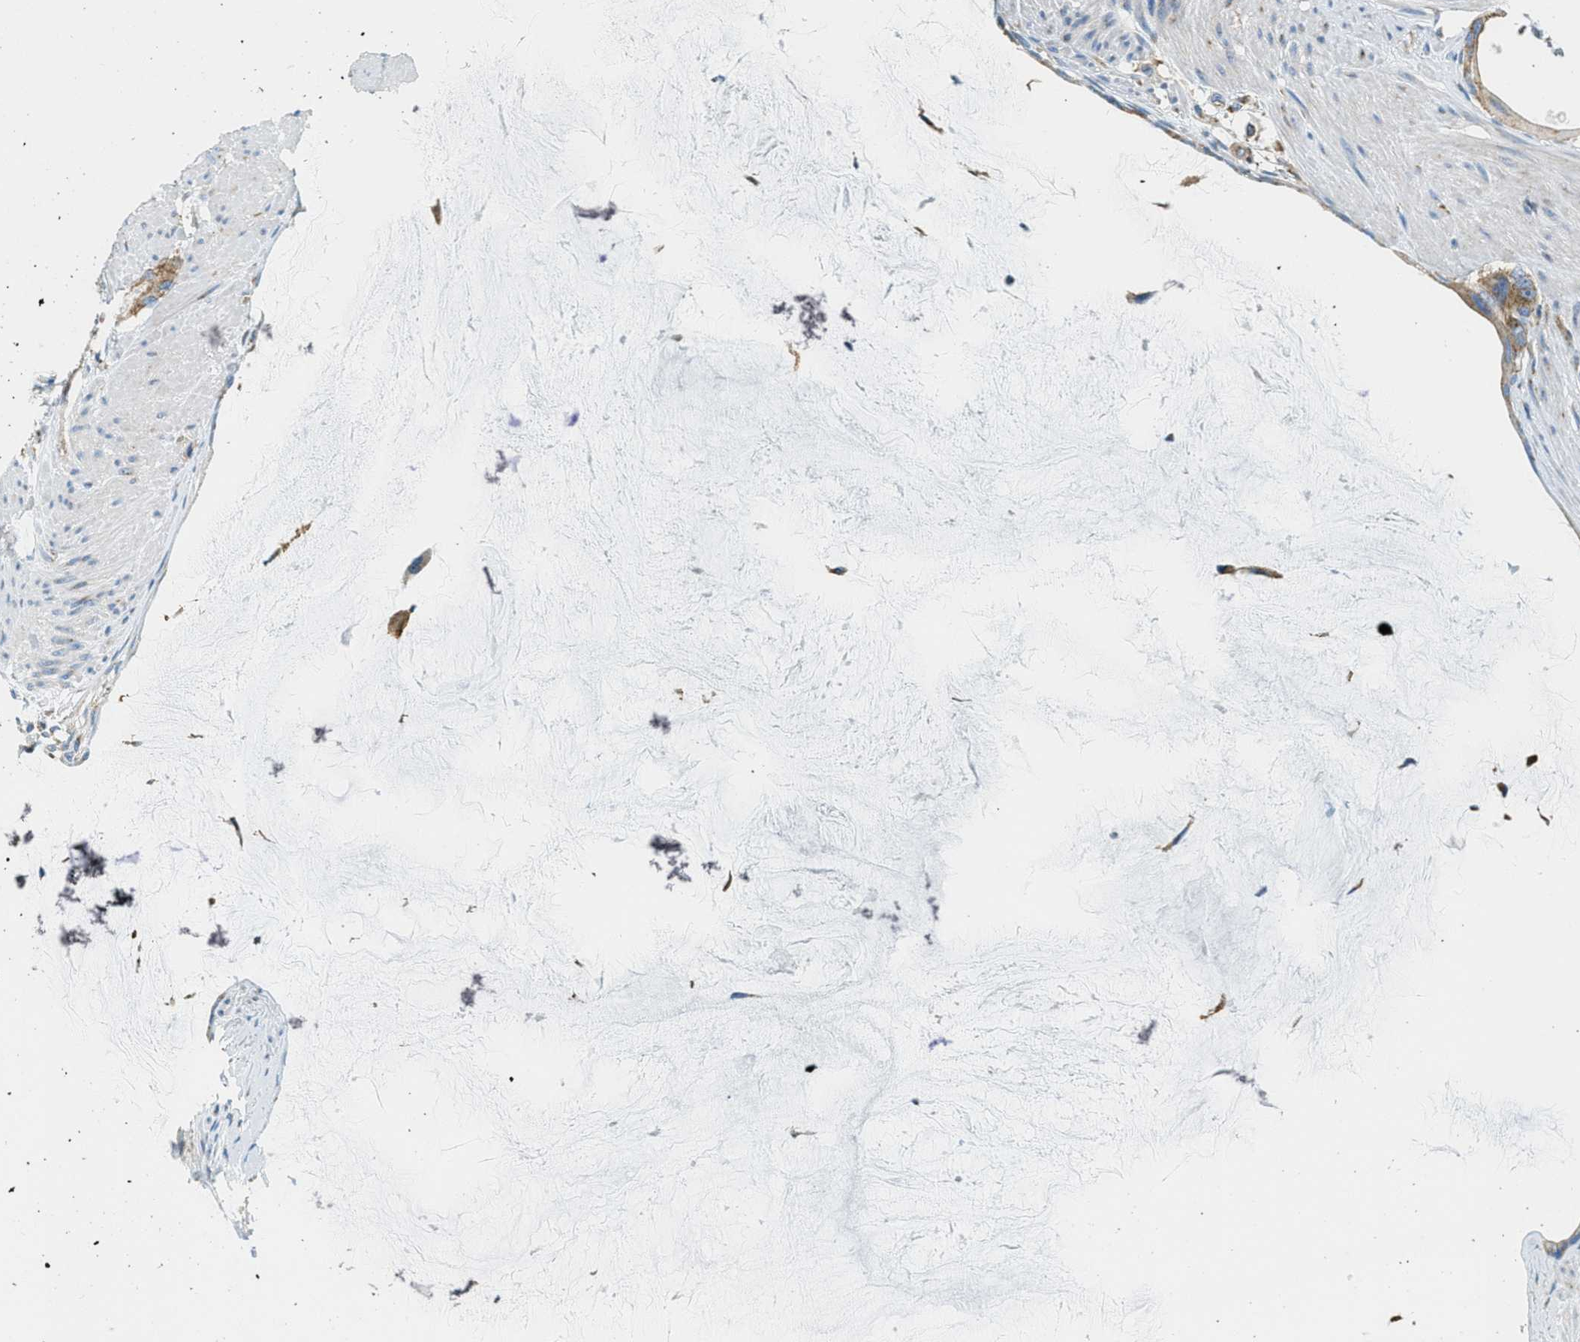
{"staining": {"intensity": "moderate", "quantity": ">75%", "location": "cytoplasmic/membranous"}, "tissue": "colorectal cancer", "cell_type": "Tumor cells", "image_type": "cancer", "snomed": [{"axis": "morphology", "description": "Adenocarcinoma, NOS"}, {"axis": "topography", "description": "Rectum"}], "caption": "Colorectal adenocarcinoma stained for a protein (brown) reveals moderate cytoplasmic/membranous positive staining in about >75% of tumor cells.", "gene": "AP2B1", "patient": {"sex": "male", "age": 51}}